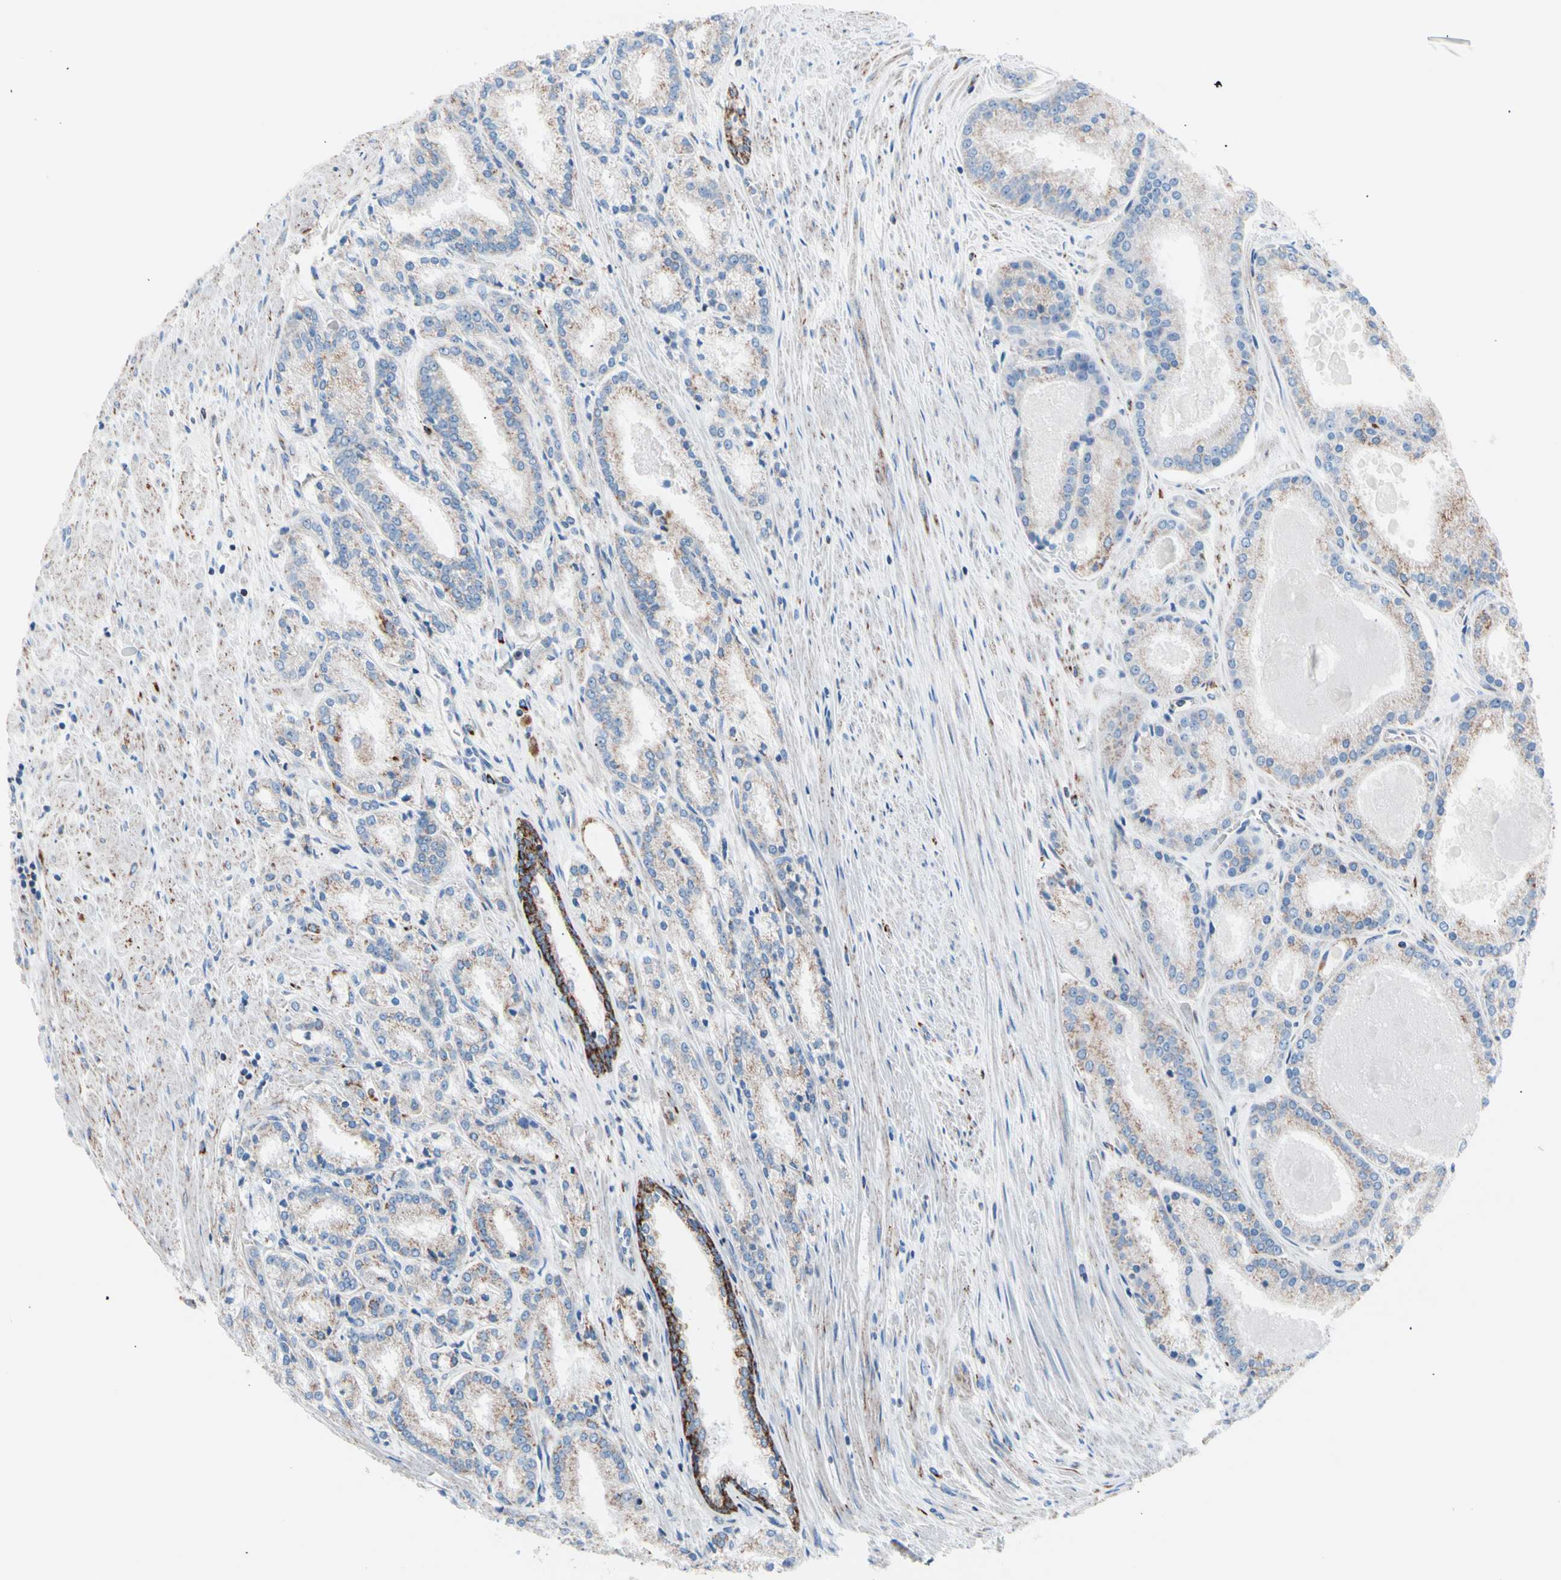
{"staining": {"intensity": "weak", "quantity": ">75%", "location": "cytoplasmic/membranous"}, "tissue": "prostate cancer", "cell_type": "Tumor cells", "image_type": "cancer", "snomed": [{"axis": "morphology", "description": "Adenocarcinoma, Low grade"}, {"axis": "topography", "description": "Prostate"}], "caption": "DAB (3,3'-diaminobenzidine) immunohistochemical staining of prostate cancer demonstrates weak cytoplasmic/membranous protein positivity in approximately >75% of tumor cells.", "gene": "HK1", "patient": {"sex": "male", "age": 59}}